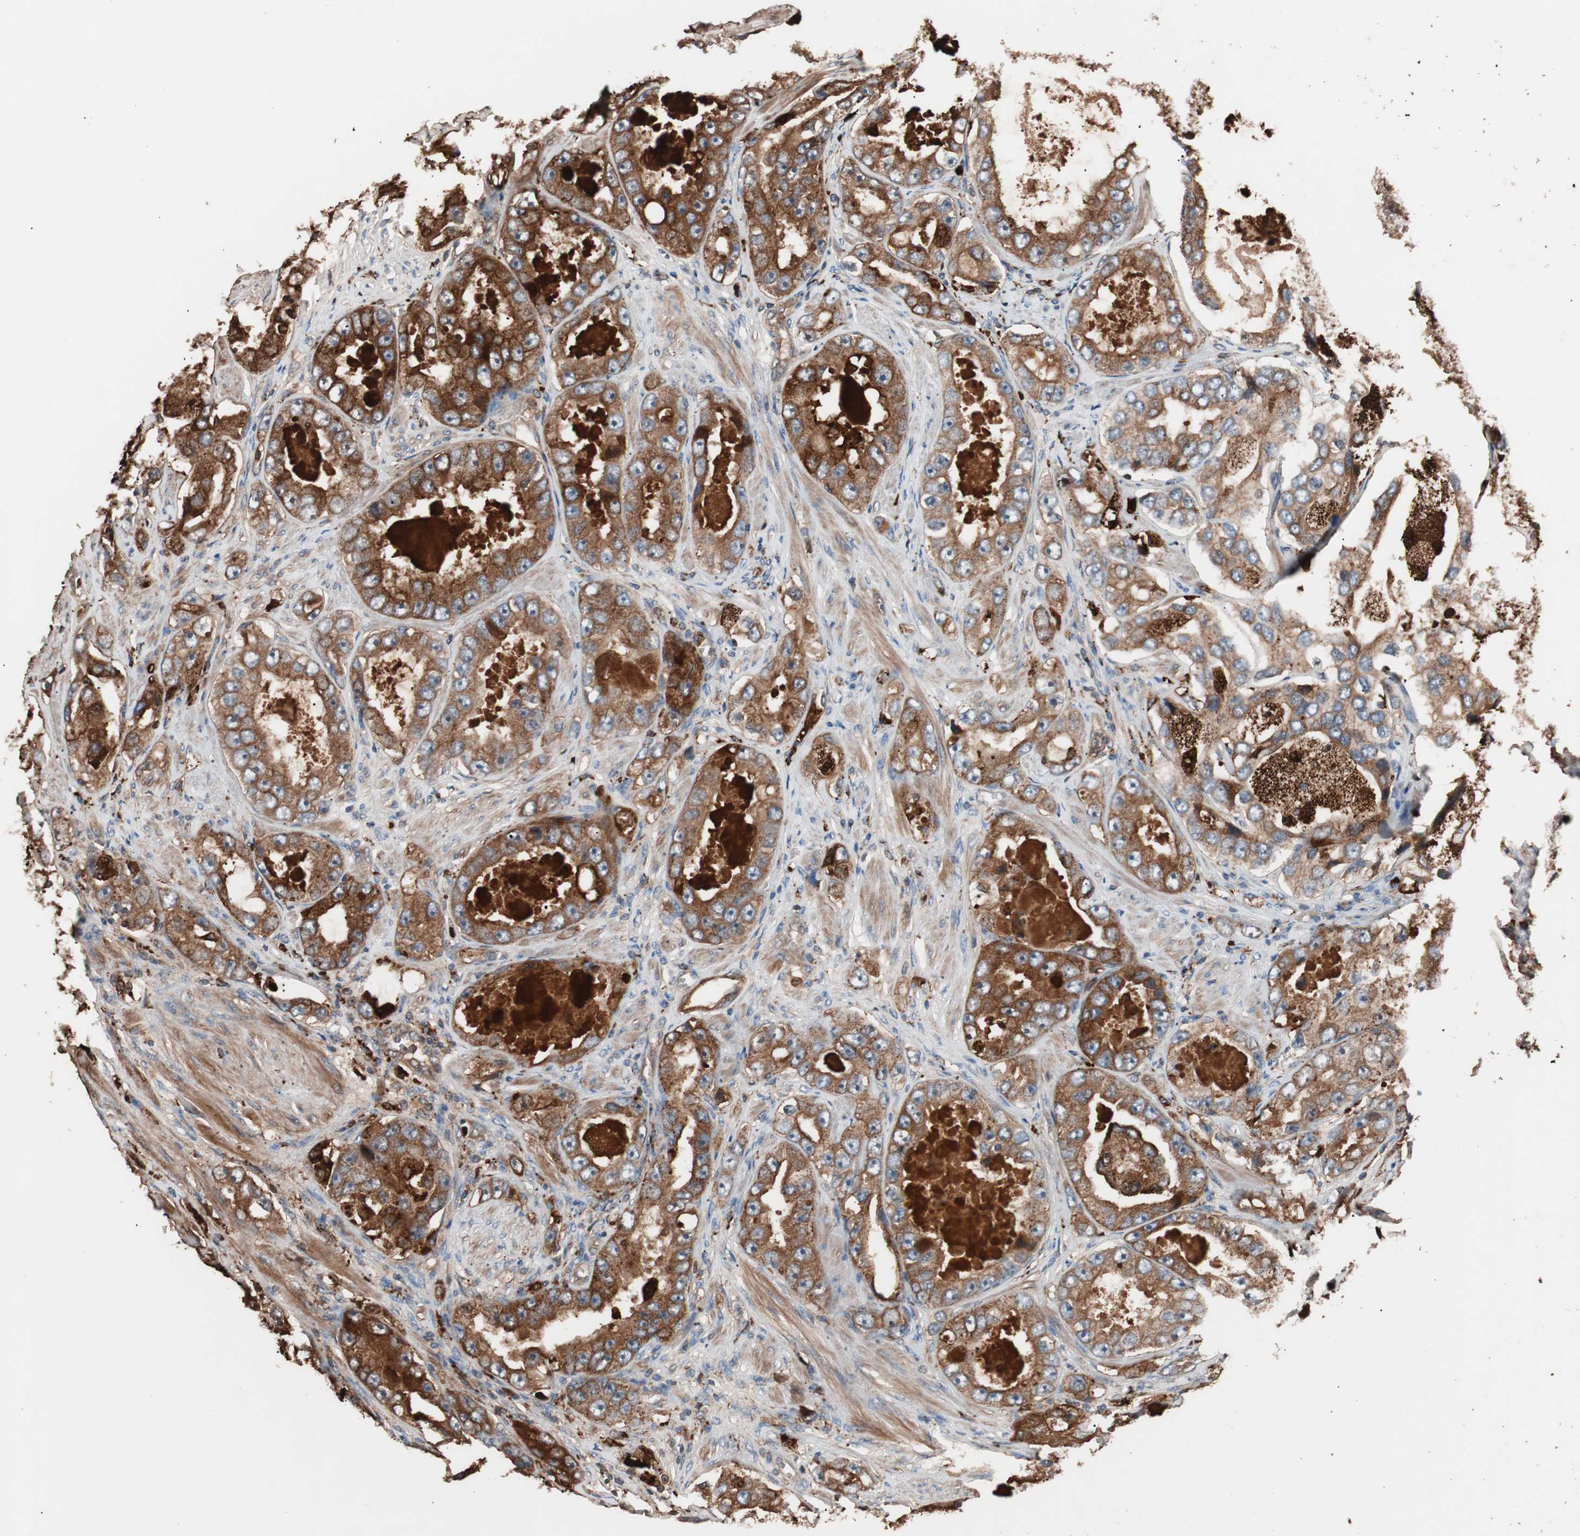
{"staining": {"intensity": "strong", "quantity": ">75%", "location": "cytoplasmic/membranous"}, "tissue": "prostate cancer", "cell_type": "Tumor cells", "image_type": "cancer", "snomed": [{"axis": "morphology", "description": "Adenocarcinoma, High grade"}, {"axis": "topography", "description": "Prostate"}], "caption": "Brown immunohistochemical staining in prostate high-grade adenocarcinoma displays strong cytoplasmic/membranous positivity in approximately >75% of tumor cells.", "gene": "CCT3", "patient": {"sex": "male", "age": 63}}